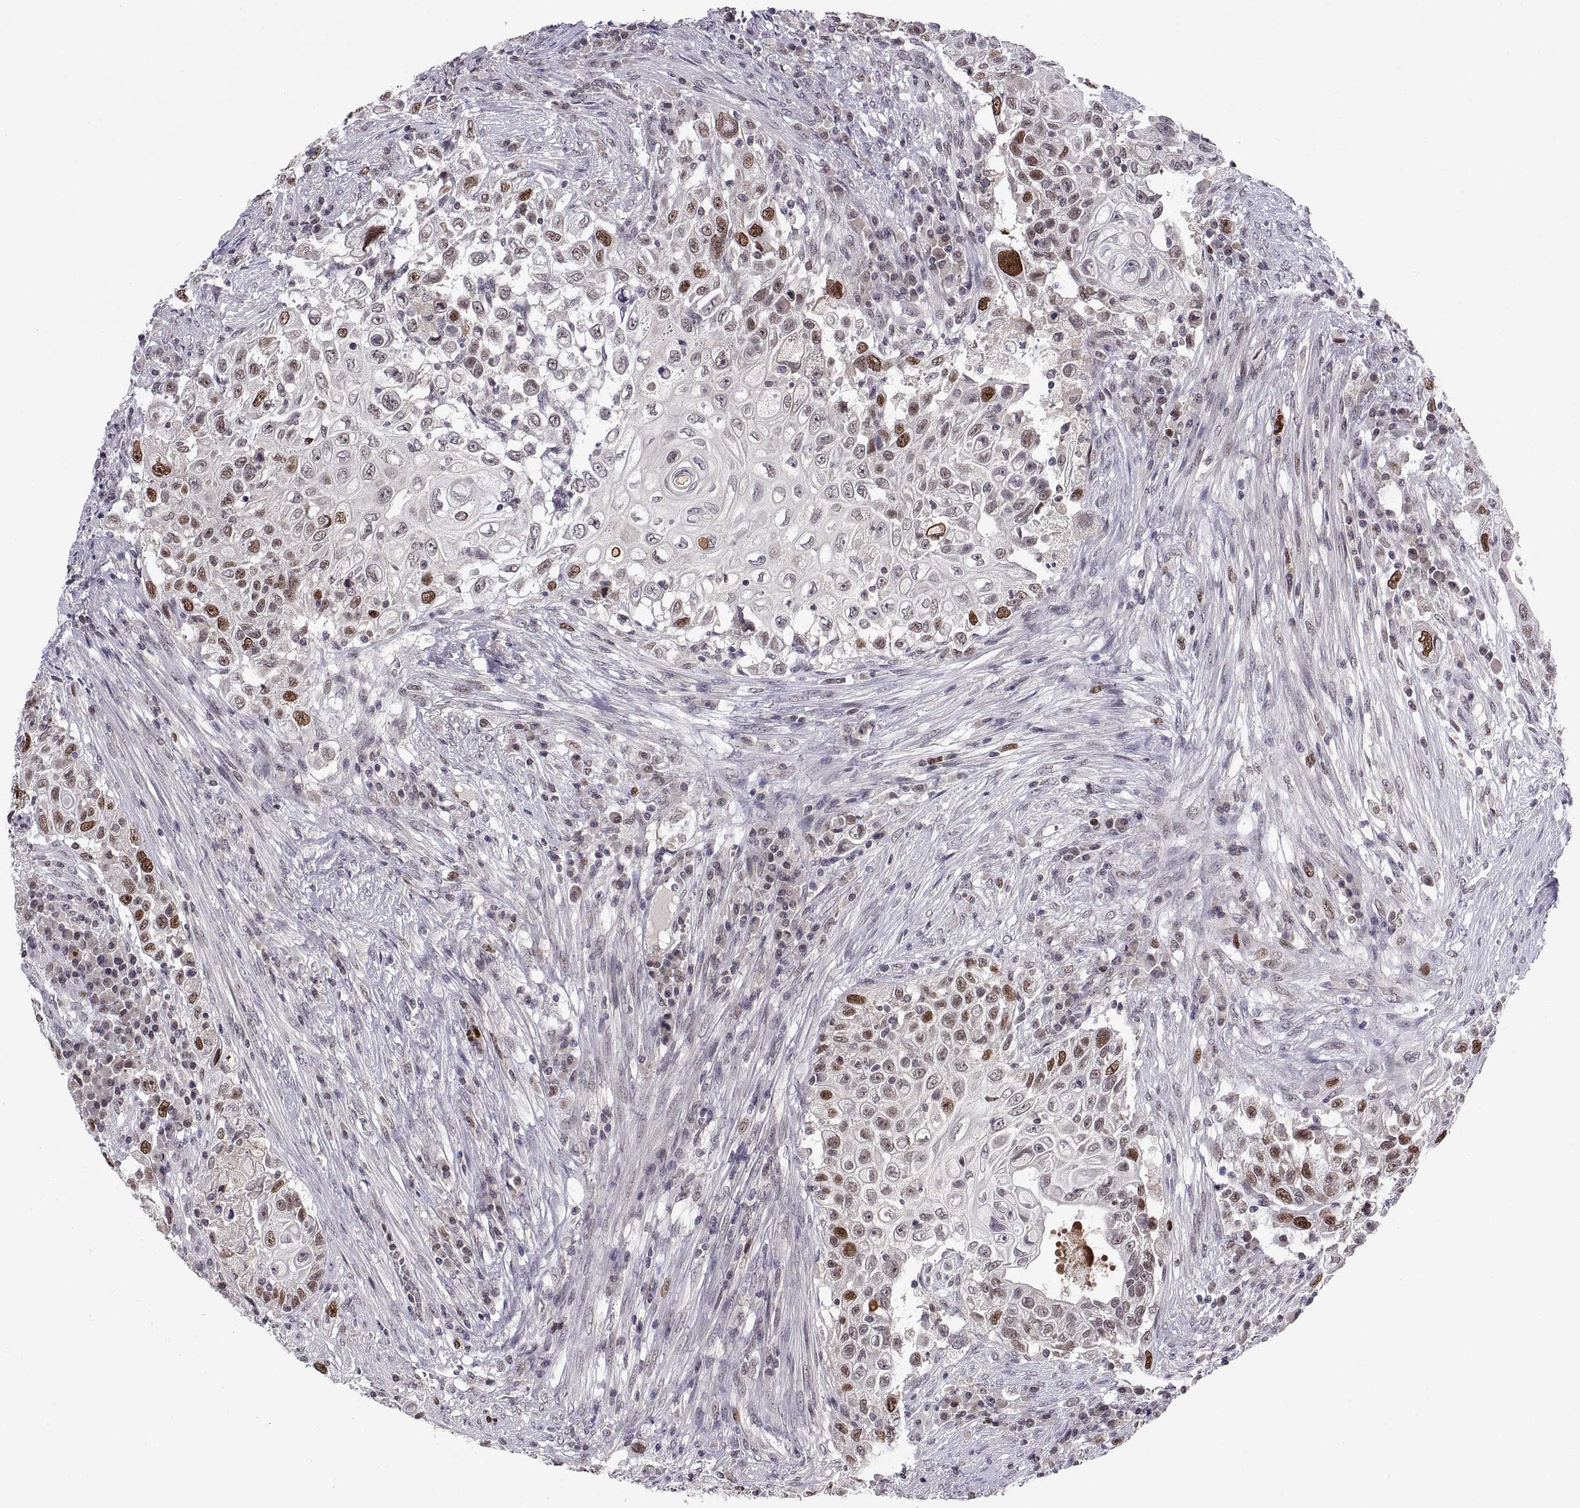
{"staining": {"intensity": "moderate", "quantity": "<25%", "location": "nuclear"}, "tissue": "urothelial cancer", "cell_type": "Tumor cells", "image_type": "cancer", "snomed": [{"axis": "morphology", "description": "Urothelial carcinoma, High grade"}, {"axis": "topography", "description": "Urinary bladder"}], "caption": "Protein positivity by IHC shows moderate nuclear staining in about <25% of tumor cells in urothelial cancer.", "gene": "CHFR", "patient": {"sex": "female", "age": 56}}